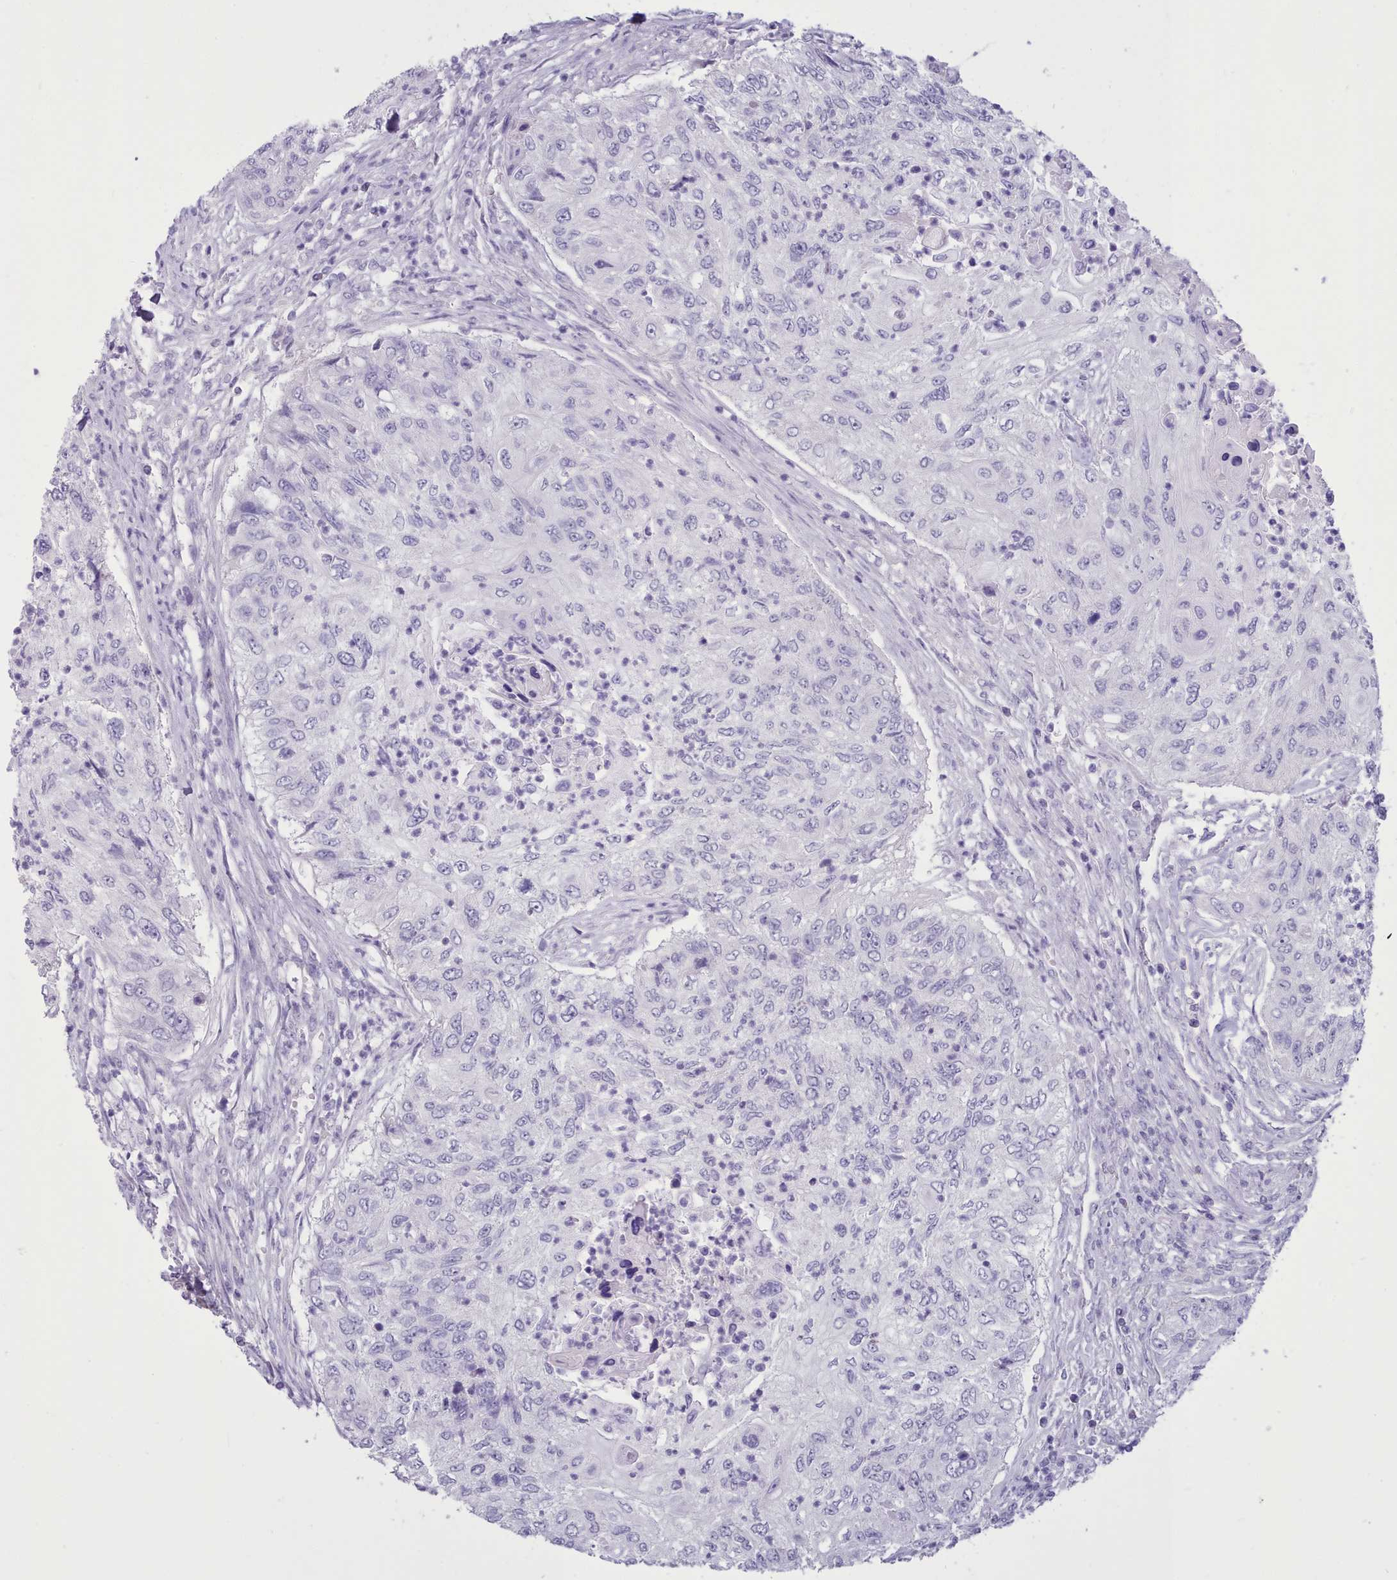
{"staining": {"intensity": "negative", "quantity": "none", "location": "none"}, "tissue": "urothelial cancer", "cell_type": "Tumor cells", "image_type": "cancer", "snomed": [{"axis": "morphology", "description": "Urothelial carcinoma, High grade"}, {"axis": "topography", "description": "Urinary bladder"}], "caption": "This is an immunohistochemistry image of urothelial cancer. There is no positivity in tumor cells.", "gene": "TMEM253", "patient": {"sex": "female", "age": 60}}